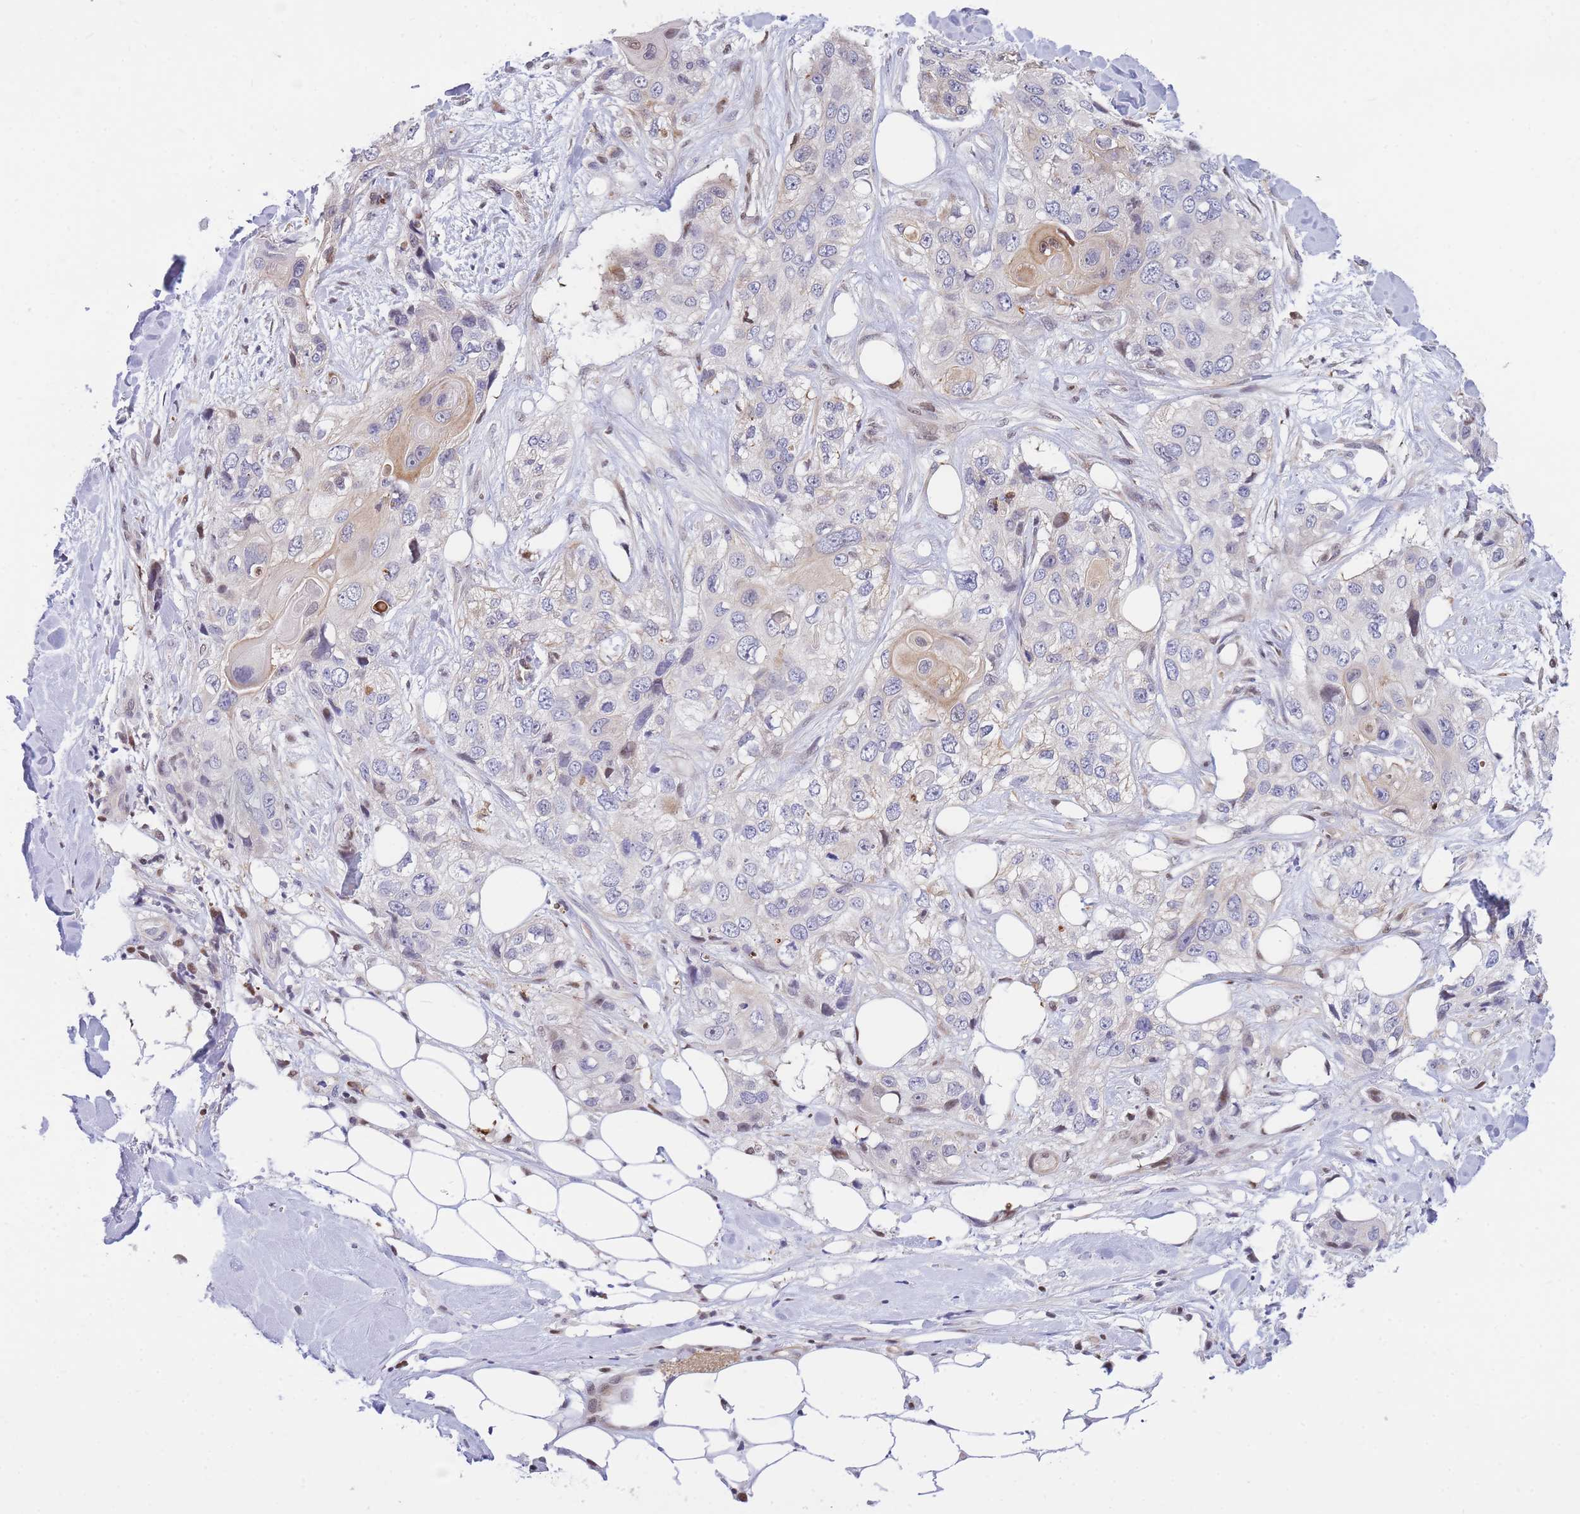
{"staining": {"intensity": "moderate", "quantity": "<25%", "location": "cytoplasmic/membranous,nuclear"}, "tissue": "skin cancer", "cell_type": "Tumor cells", "image_type": "cancer", "snomed": [{"axis": "morphology", "description": "Normal tissue, NOS"}, {"axis": "morphology", "description": "Squamous cell carcinoma, NOS"}, {"axis": "topography", "description": "Skin"}], "caption": "There is low levels of moderate cytoplasmic/membranous and nuclear positivity in tumor cells of skin cancer, as demonstrated by immunohistochemical staining (brown color).", "gene": "CRACD", "patient": {"sex": "male", "age": 72}}